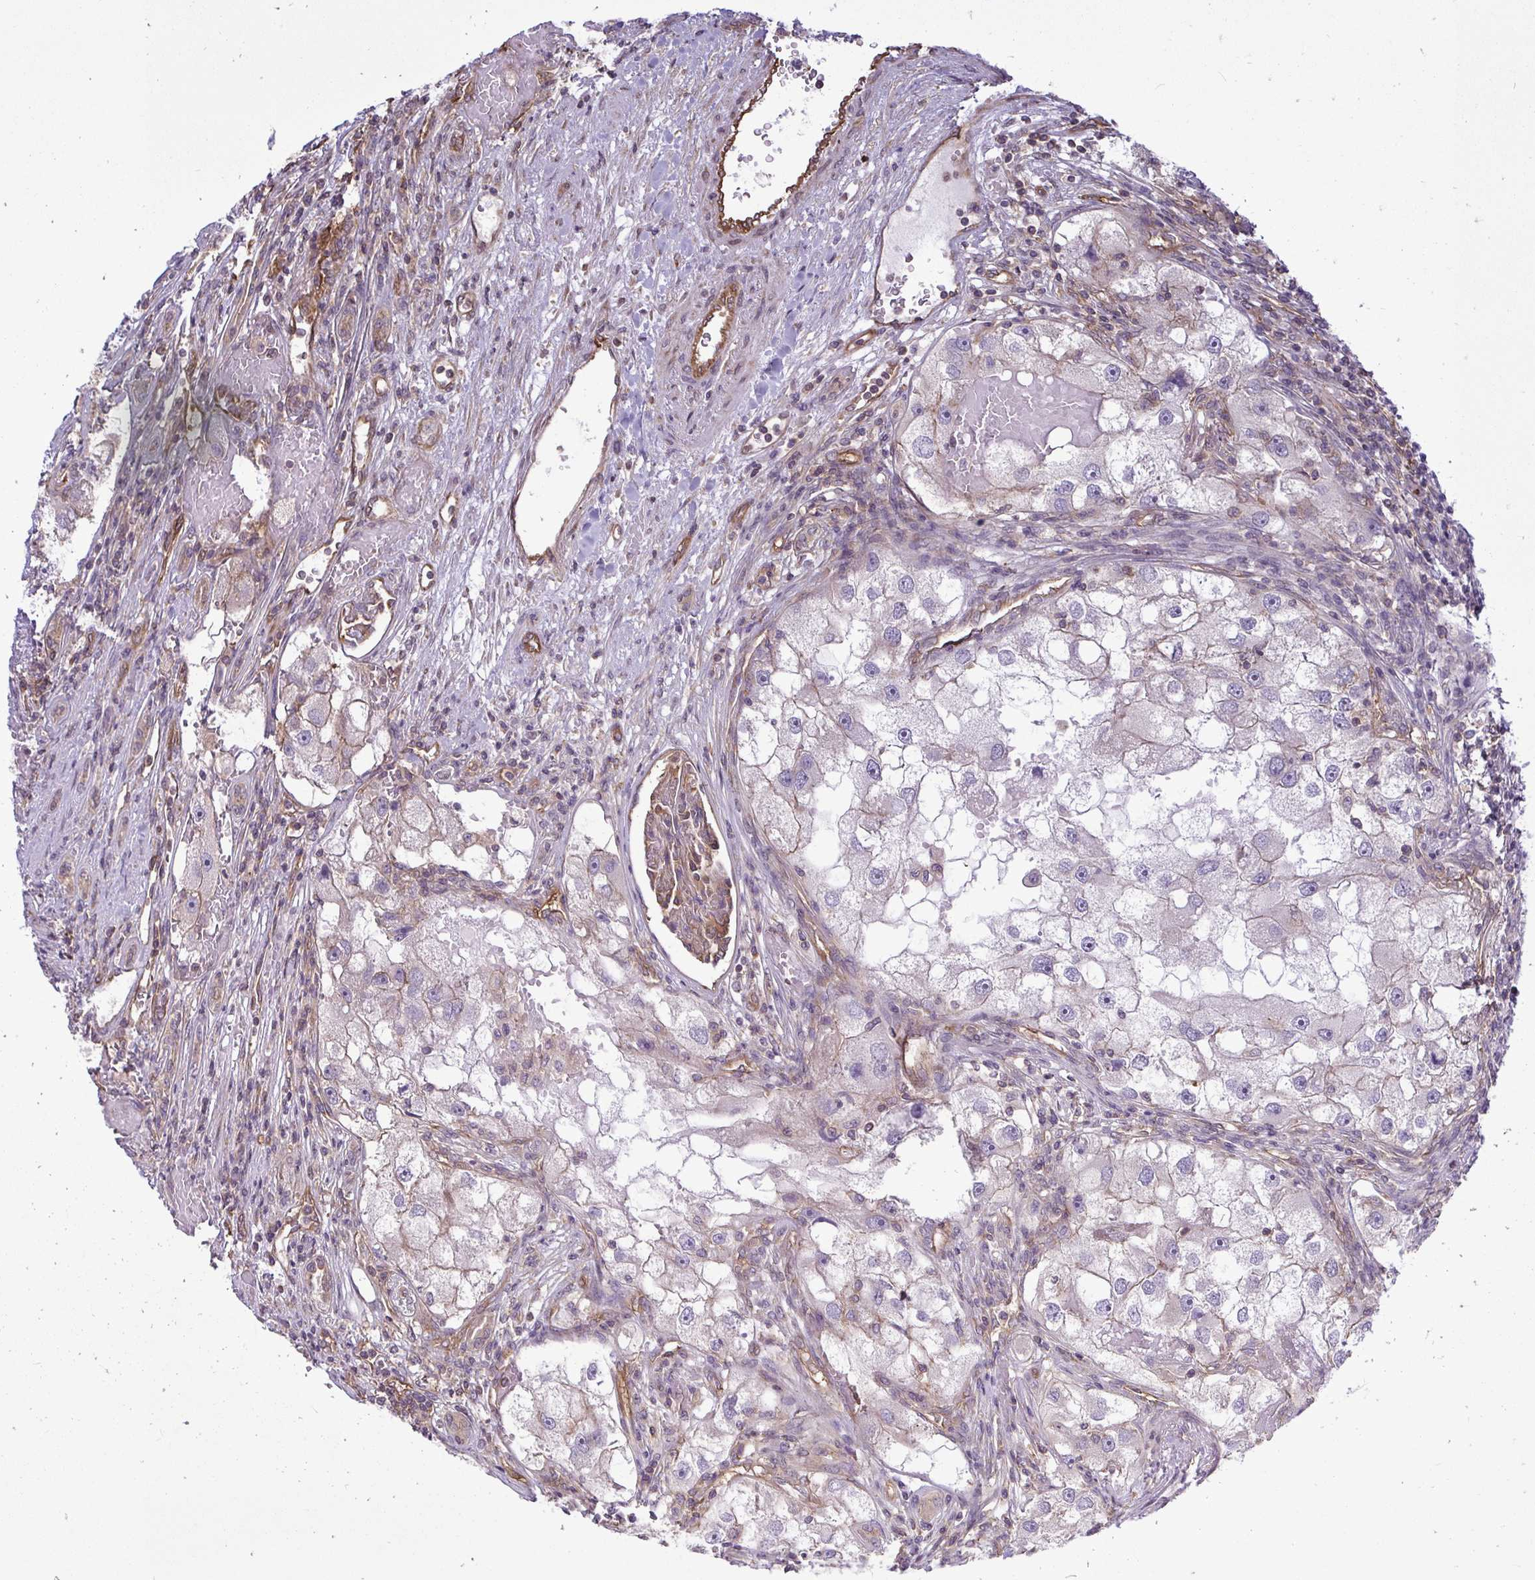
{"staining": {"intensity": "moderate", "quantity": "<25%", "location": "cytoplasmic/membranous"}, "tissue": "renal cancer", "cell_type": "Tumor cells", "image_type": "cancer", "snomed": [{"axis": "morphology", "description": "Adenocarcinoma, NOS"}, {"axis": "topography", "description": "Kidney"}], "caption": "A brown stain labels moderate cytoplasmic/membranous positivity of a protein in human renal cancer (adenocarcinoma) tumor cells.", "gene": "FUT10", "patient": {"sex": "male", "age": 63}}